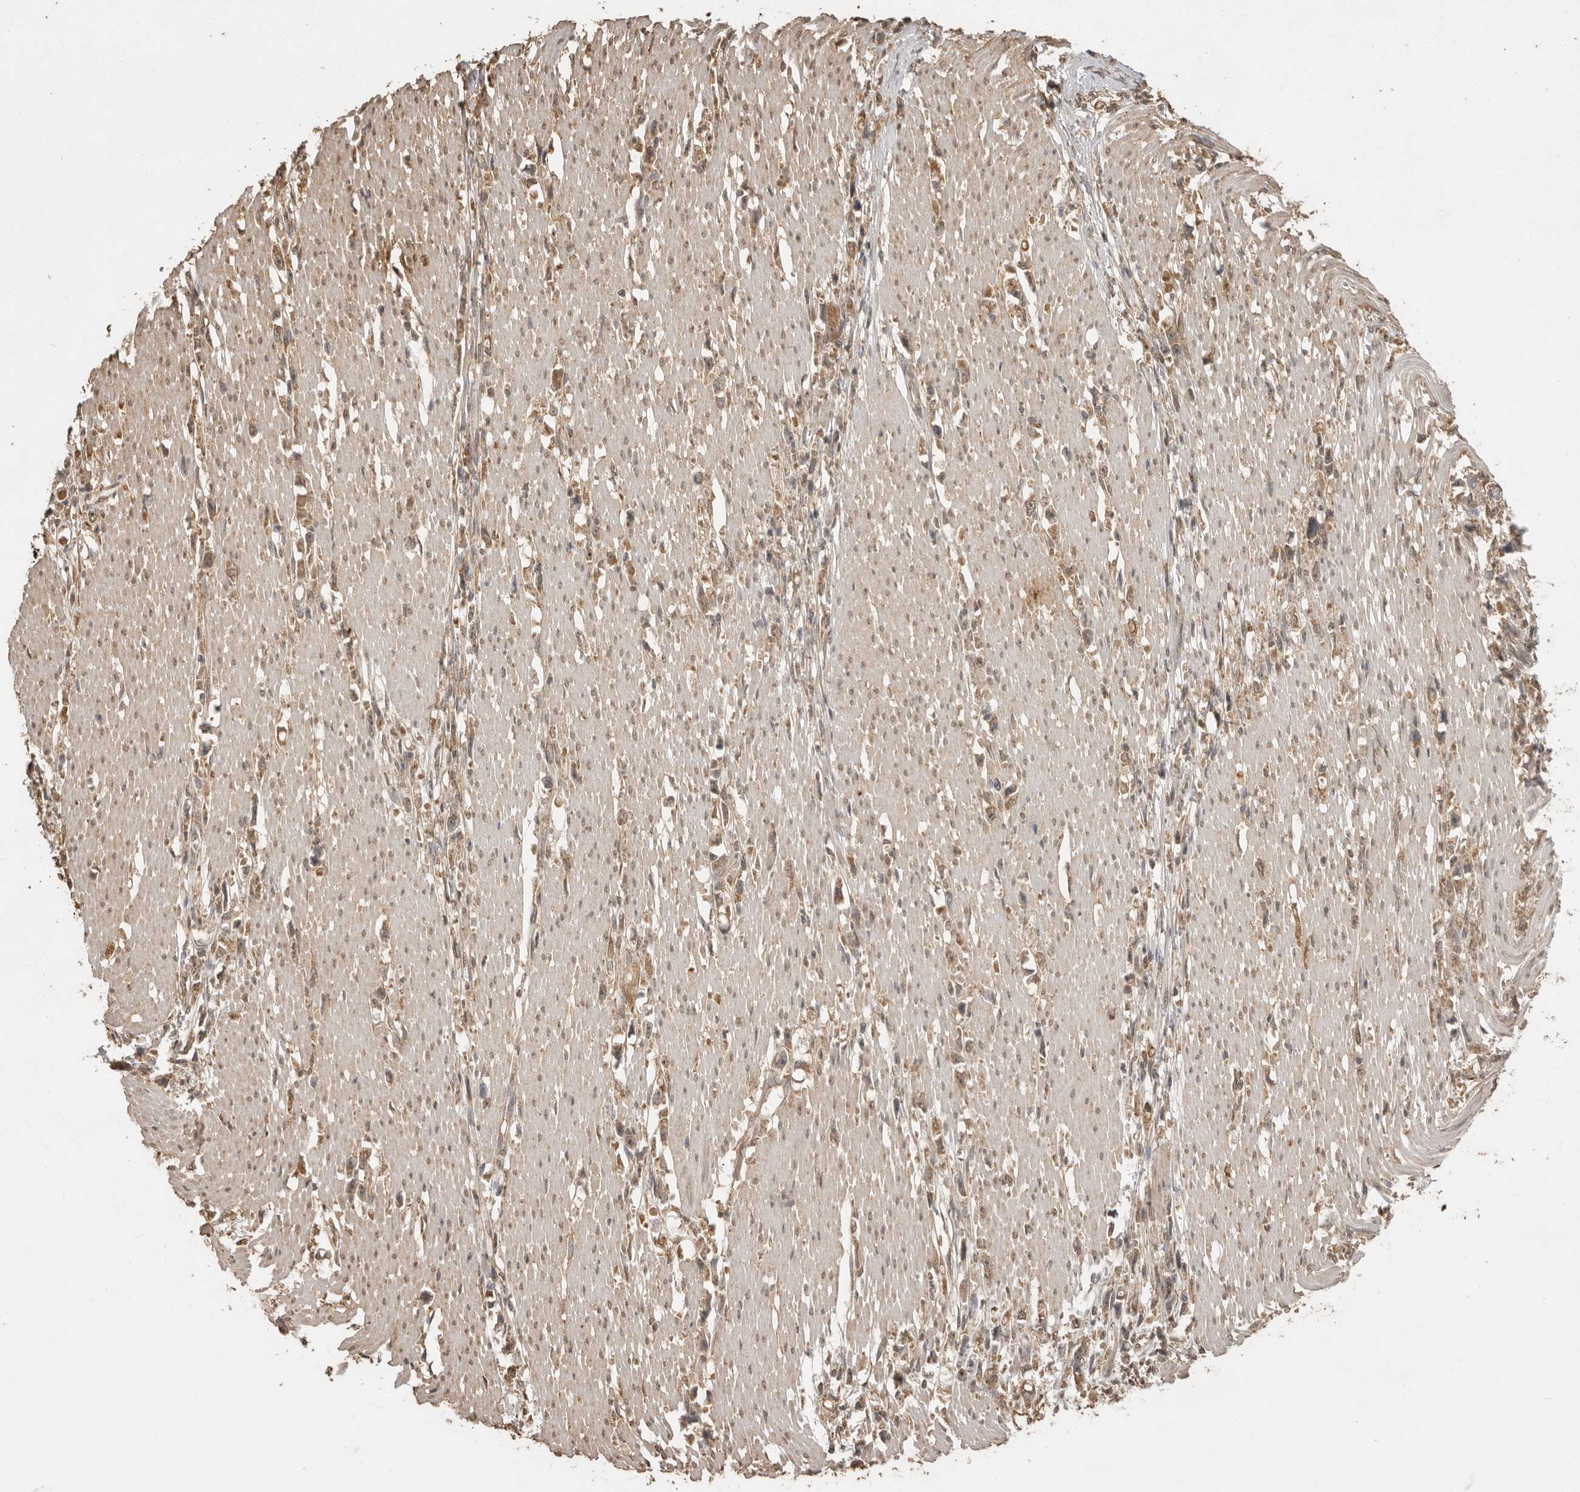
{"staining": {"intensity": "moderate", "quantity": ">75%", "location": "cytoplasmic/membranous"}, "tissue": "stomach cancer", "cell_type": "Tumor cells", "image_type": "cancer", "snomed": [{"axis": "morphology", "description": "Adenocarcinoma, NOS"}, {"axis": "topography", "description": "Stomach"}], "caption": "A brown stain labels moderate cytoplasmic/membranous expression of a protein in adenocarcinoma (stomach) tumor cells.", "gene": "JAG2", "patient": {"sex": "female", "age": 59}}